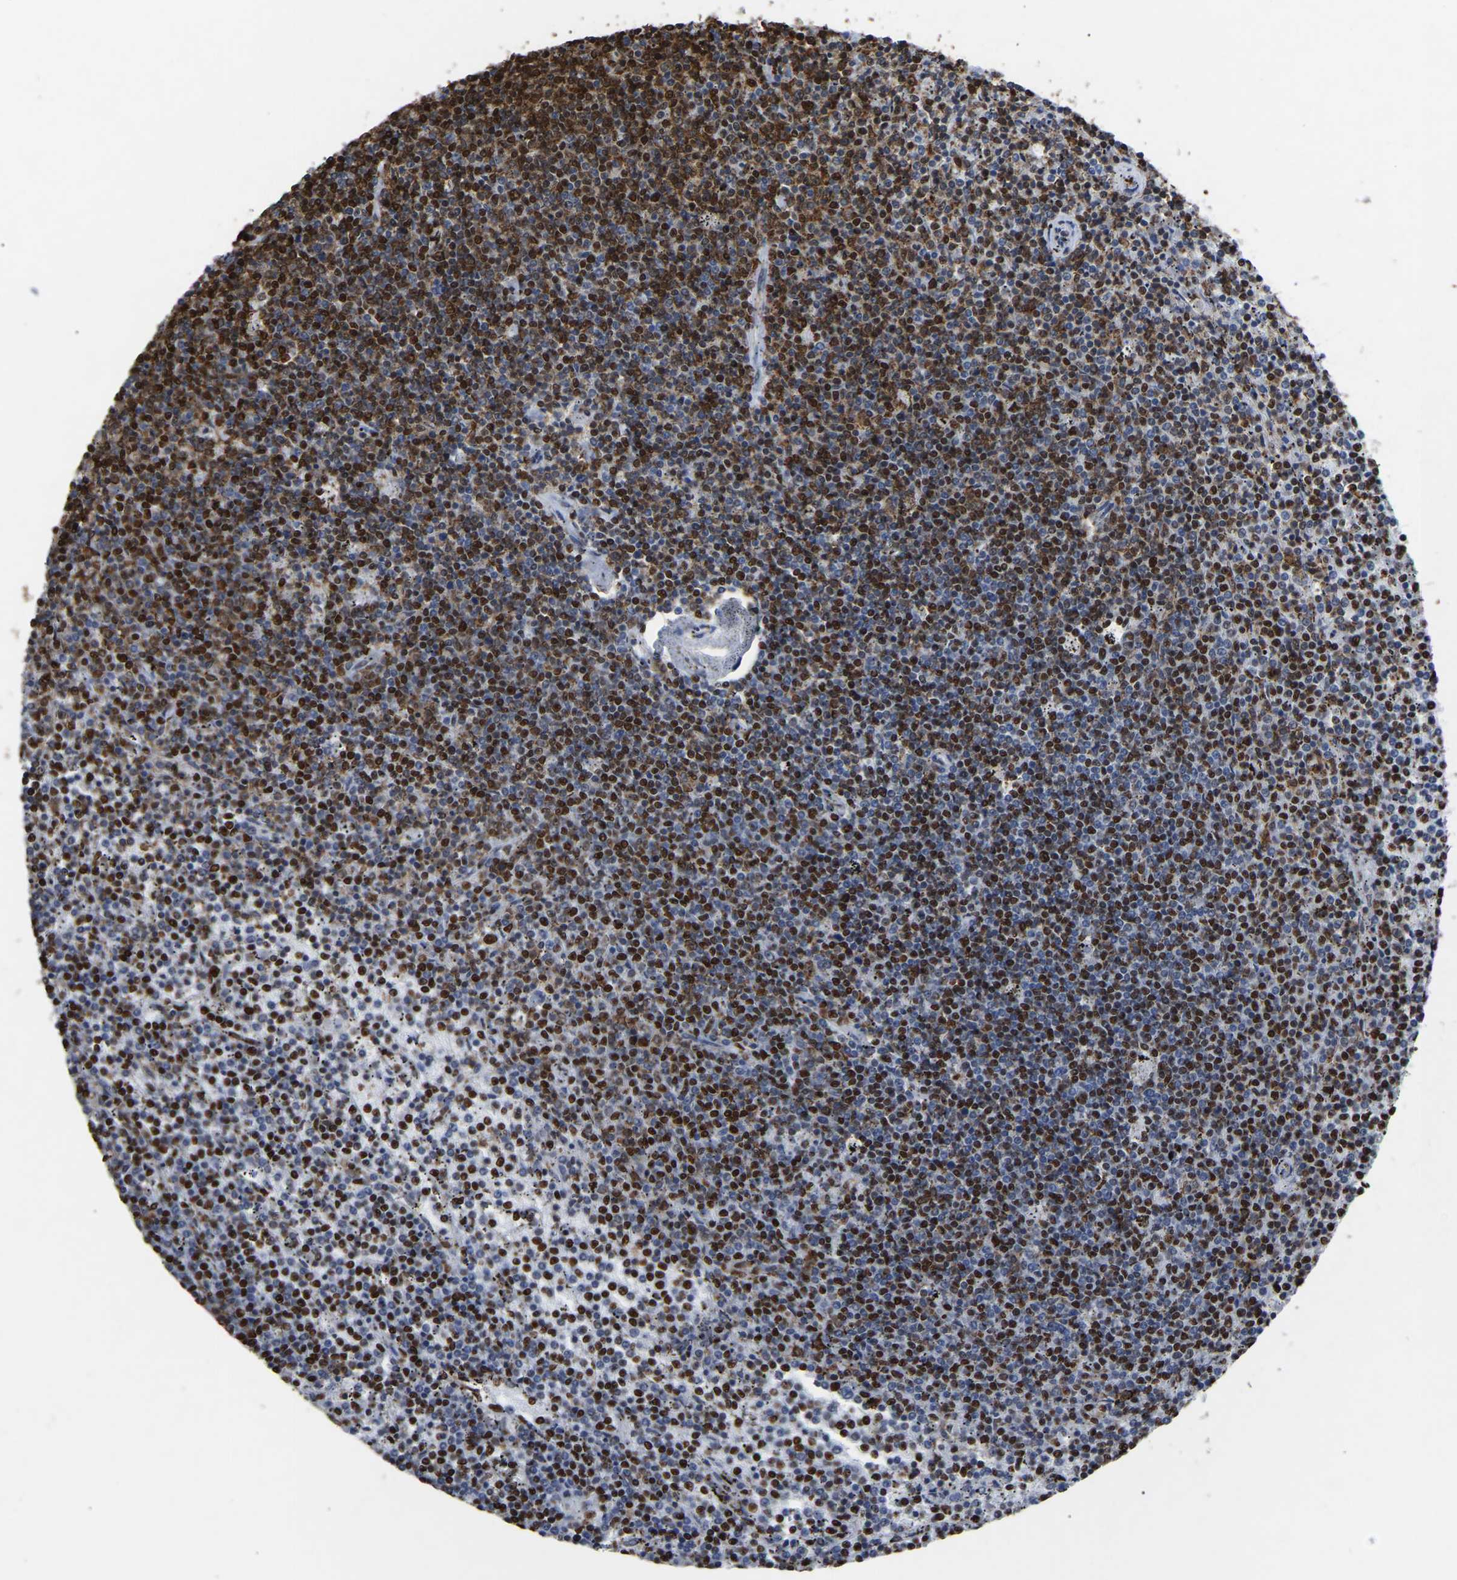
{"staining": {"intensity": "strong", "quantity": "25%-75%", "location": "nuclear"}, "tissue": "lymphoma", "cell_type": "Tumor cells", "image_type": "cancer", "snomed": [{"axis": "morphology", "description": "Malignant lymphoma, non-Hodgkin's type, Low grade"}, {"axis": "topography", "description": "Spleen"}], "caption": "Low-grade malignant lymphoma, non-Hodgkin's type stained for a protein demonstrates strong nuclear positivity in tumor cells.", "gene": "RBL2", "patient": {"sex": "female", "age": 50}}